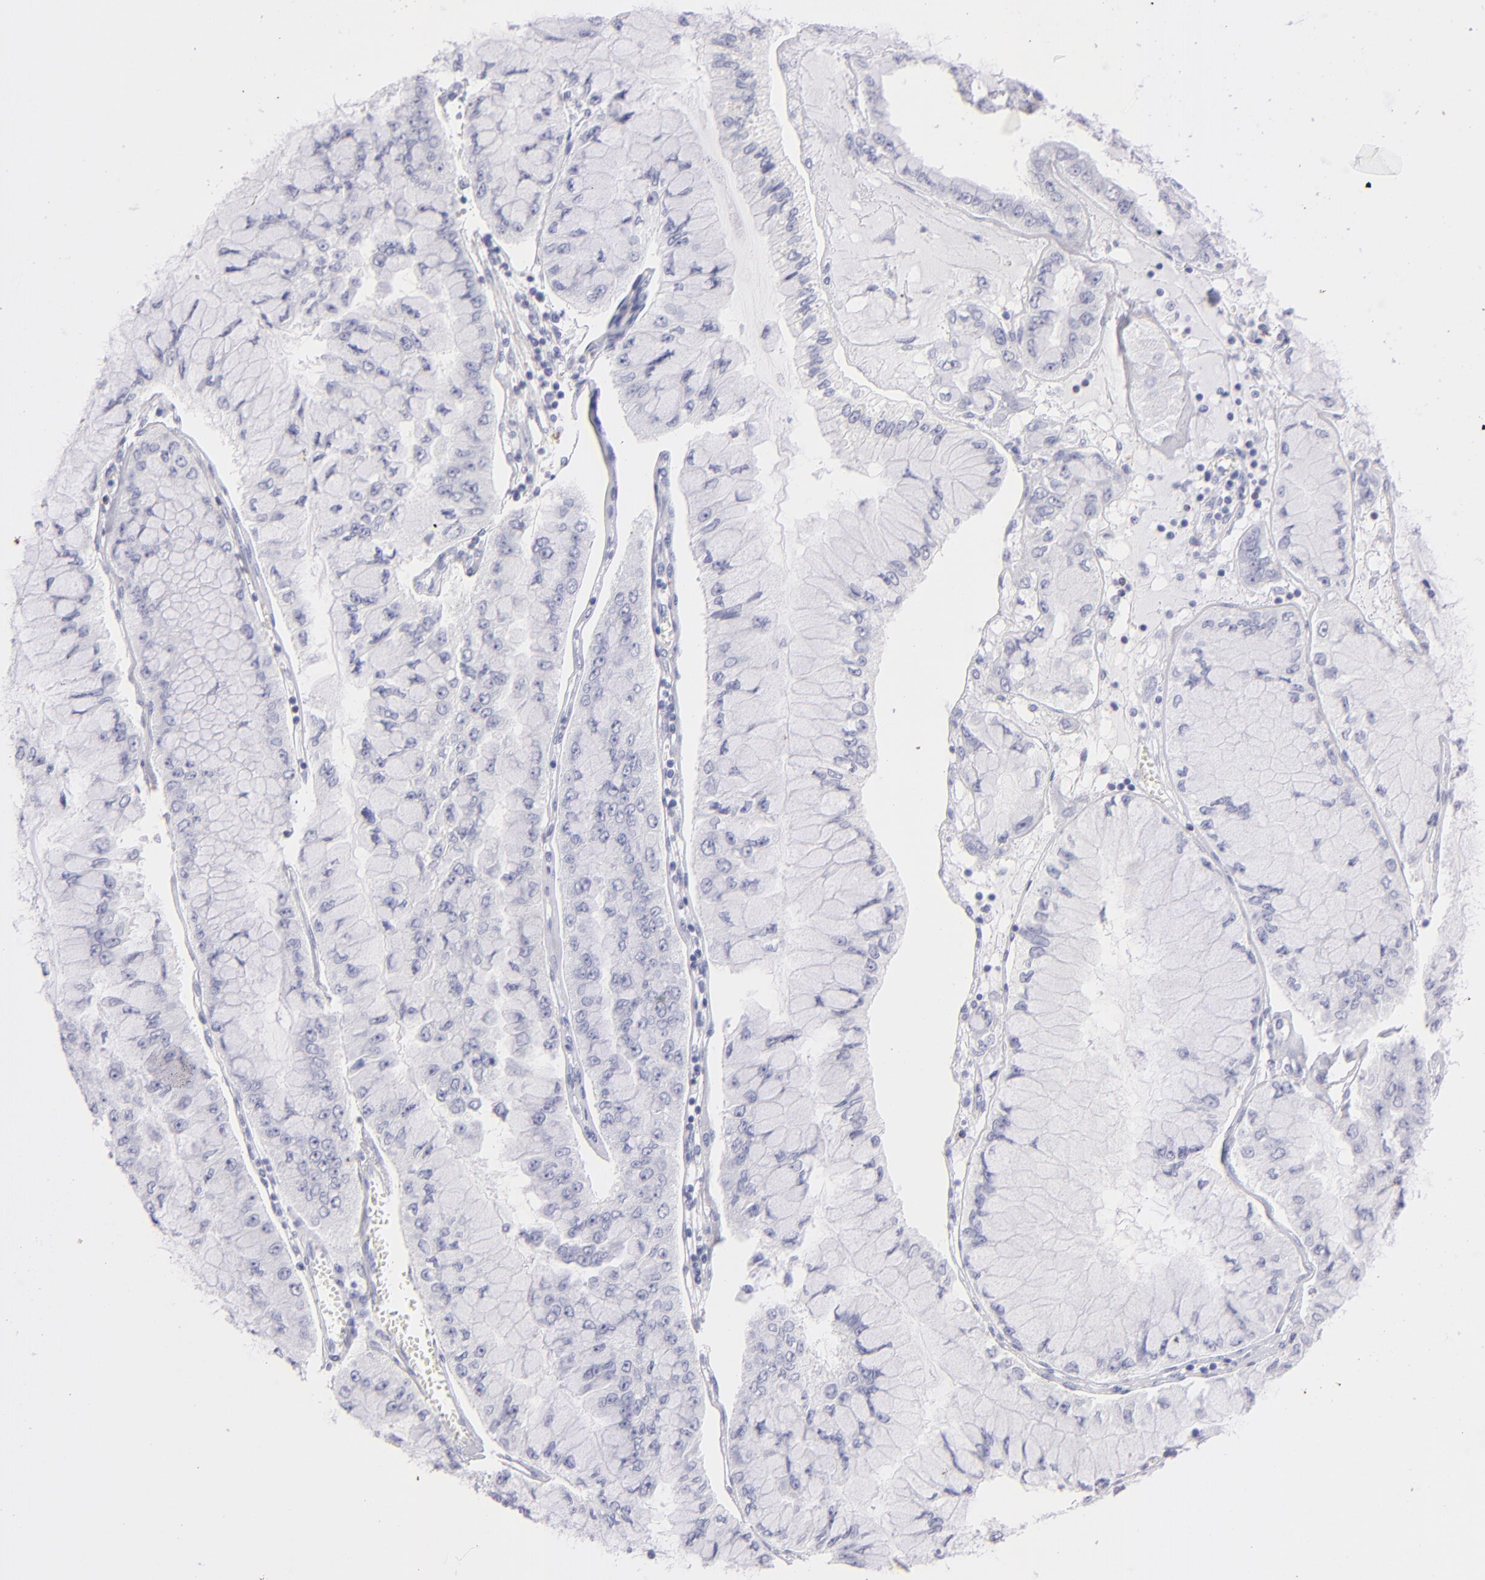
{"staining": {"intensity": "negative", "quantity": "none", "location": "none"}, "tissue": "liver cancer", "cell_type": "Tumor cells", "image_type": "cancer", "snomed": [{"axis": "morphology", "description": "Cholangiocarcinoma"}, {"axis": "topography", "description": "Liver"}], "caption": "Tumor cells are negative for protein expression in human liver cancer.", "gene": "PRF1", "patient": {"sex": "female", "age": 79}}